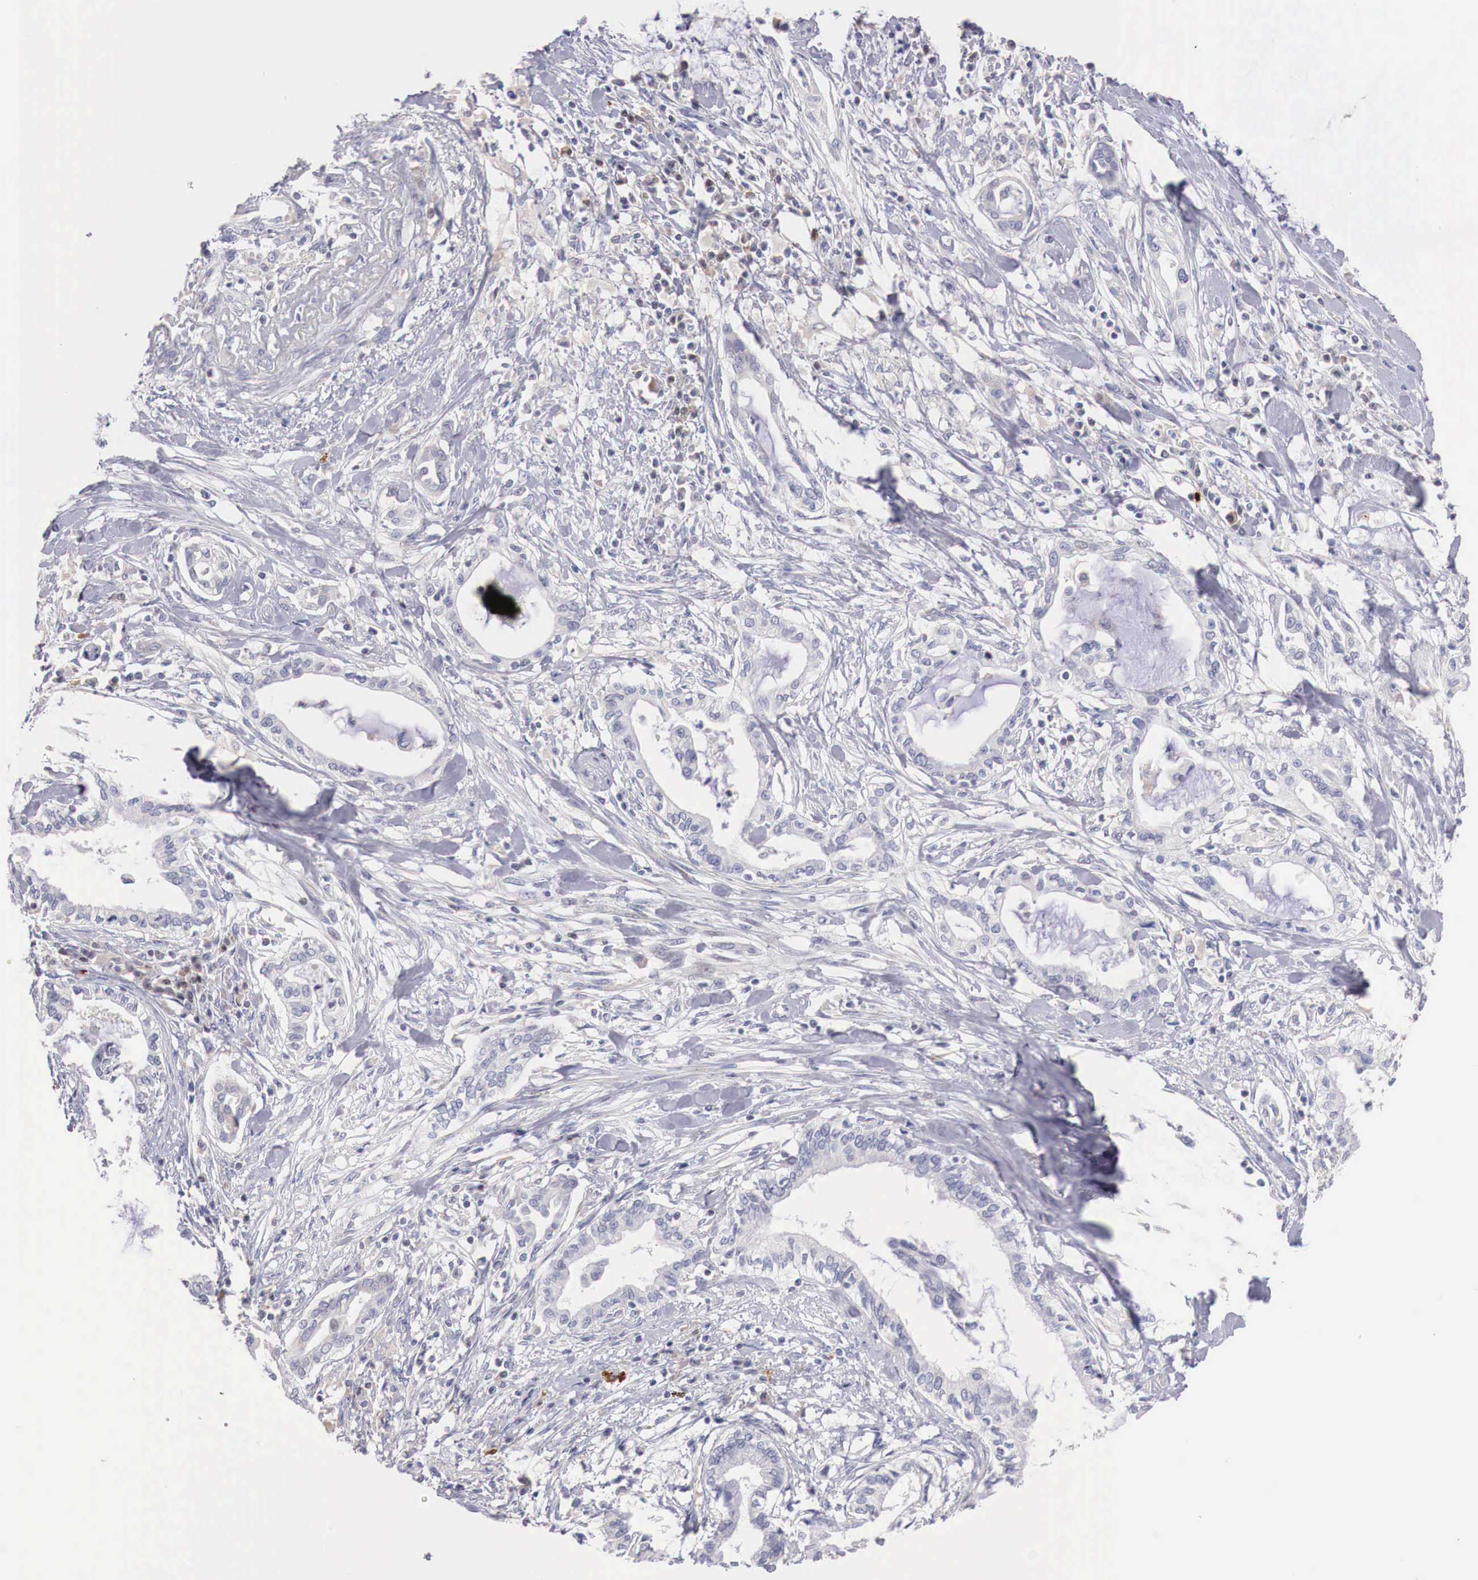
{"staining": {"intensity": "negative", "quantity": "none", "location": "none"}, "tissue": "pancreatic cancer", "cell_type": "Tumor cells", "image_type": "cancer", "snomed": [{"axis": "morphology", "description": "Adenocarcinoma, NOS"}, {"axis": "topography", "description": "Pancreas"}], "caption": "This histopathology image is of pancreatic cancer stained with immunohistochemistry to label a protein in brown with the nuclei are counter-stained blue. There is no expression in tumor cells.", "gene": "CLCN5", "patient": {"sex": "female", "age": 64}}